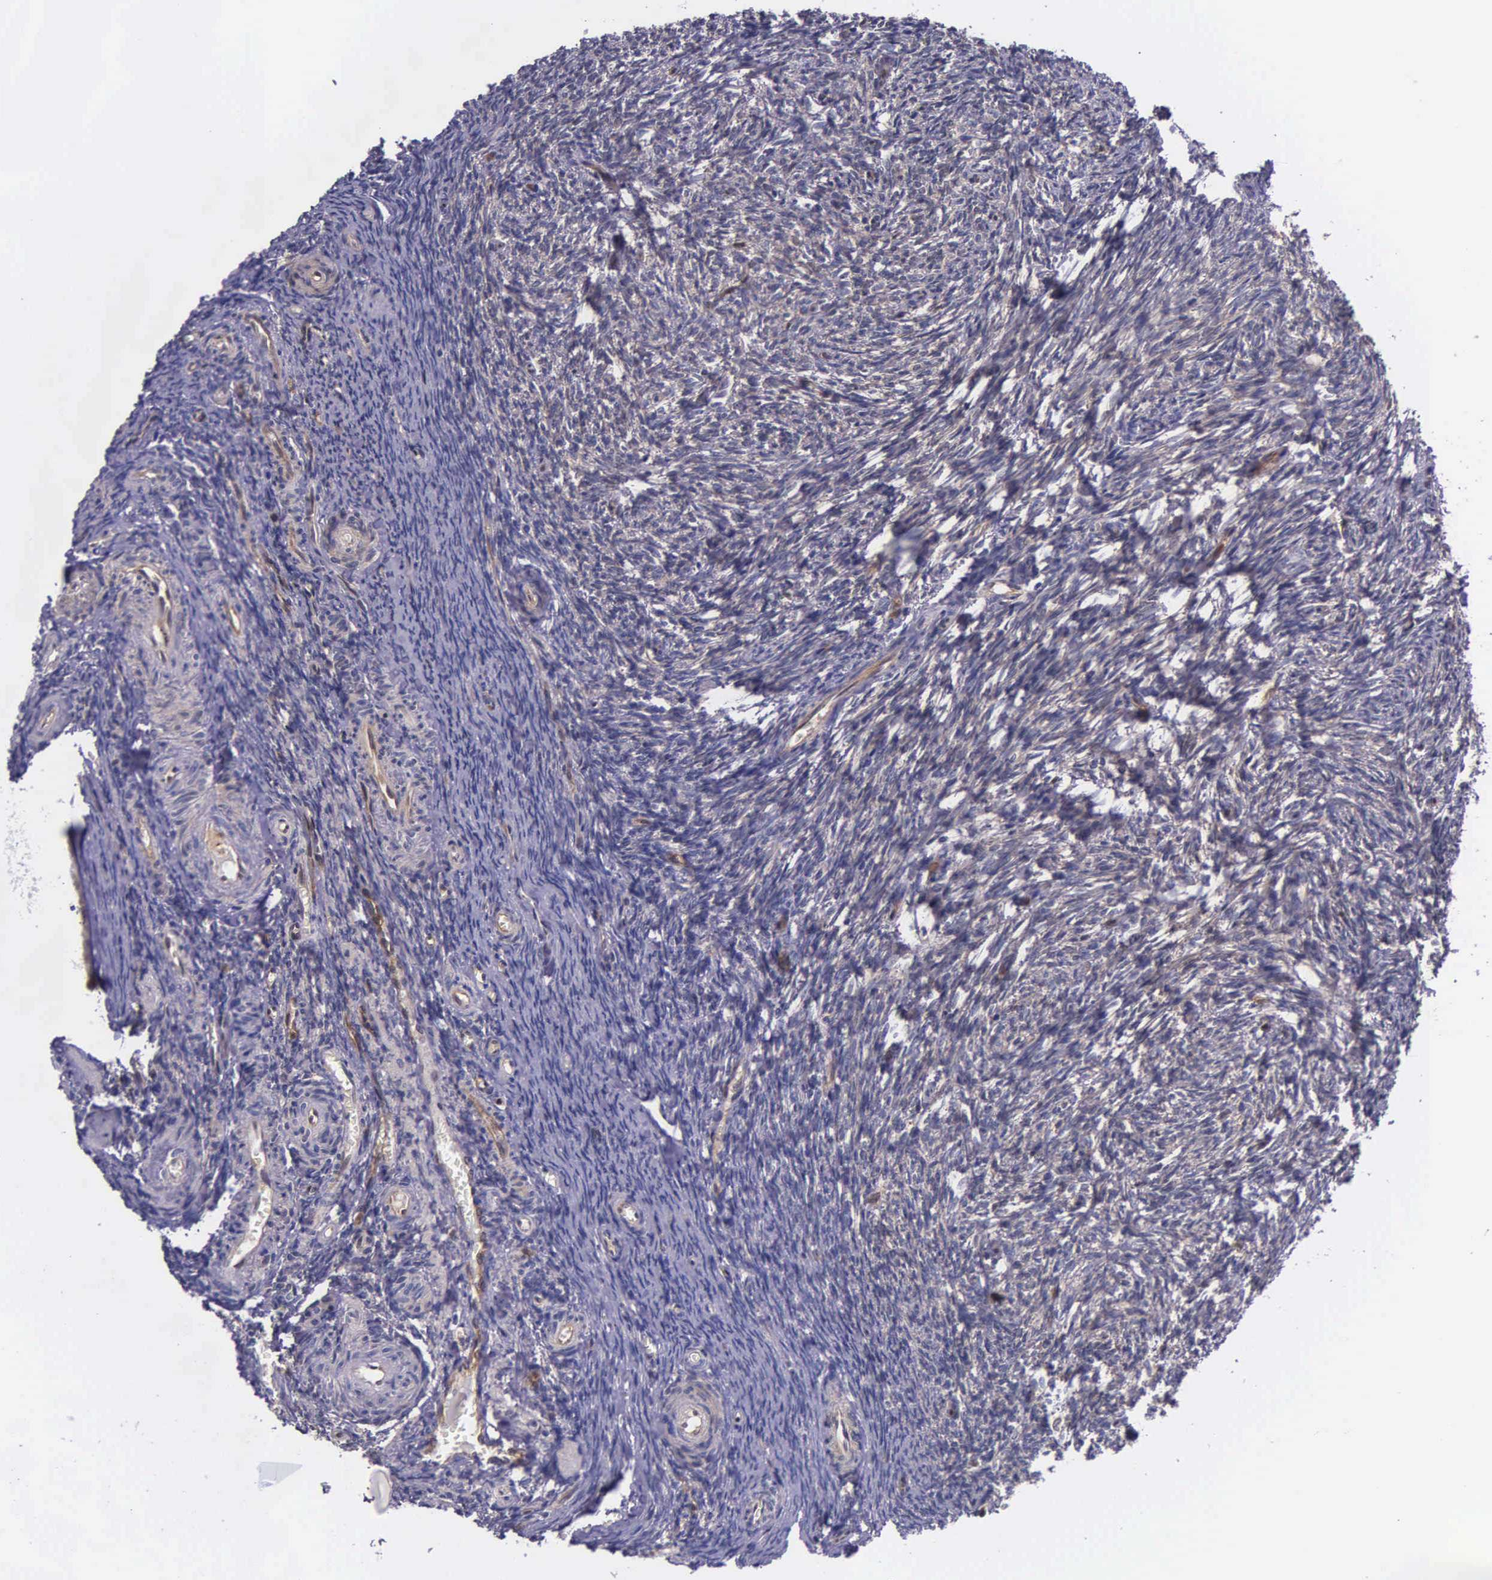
{"staining": {"intensity": "negative", "quantity": "none", "location": "none"}, "tissue": "ovary", "cell_type": "Follicle cells", "image_type": "normal", "snomed": [{"axis": "morphology", "description": "Normal tissue, NOS"}, {"axis": "topography", "description": "Ovary"}], "caption": "Histopathology image shows no protein expression in follicle cells of normal ovary.", "gene": "GMPR2", "patient": {"sex": "female", "age": 54}}